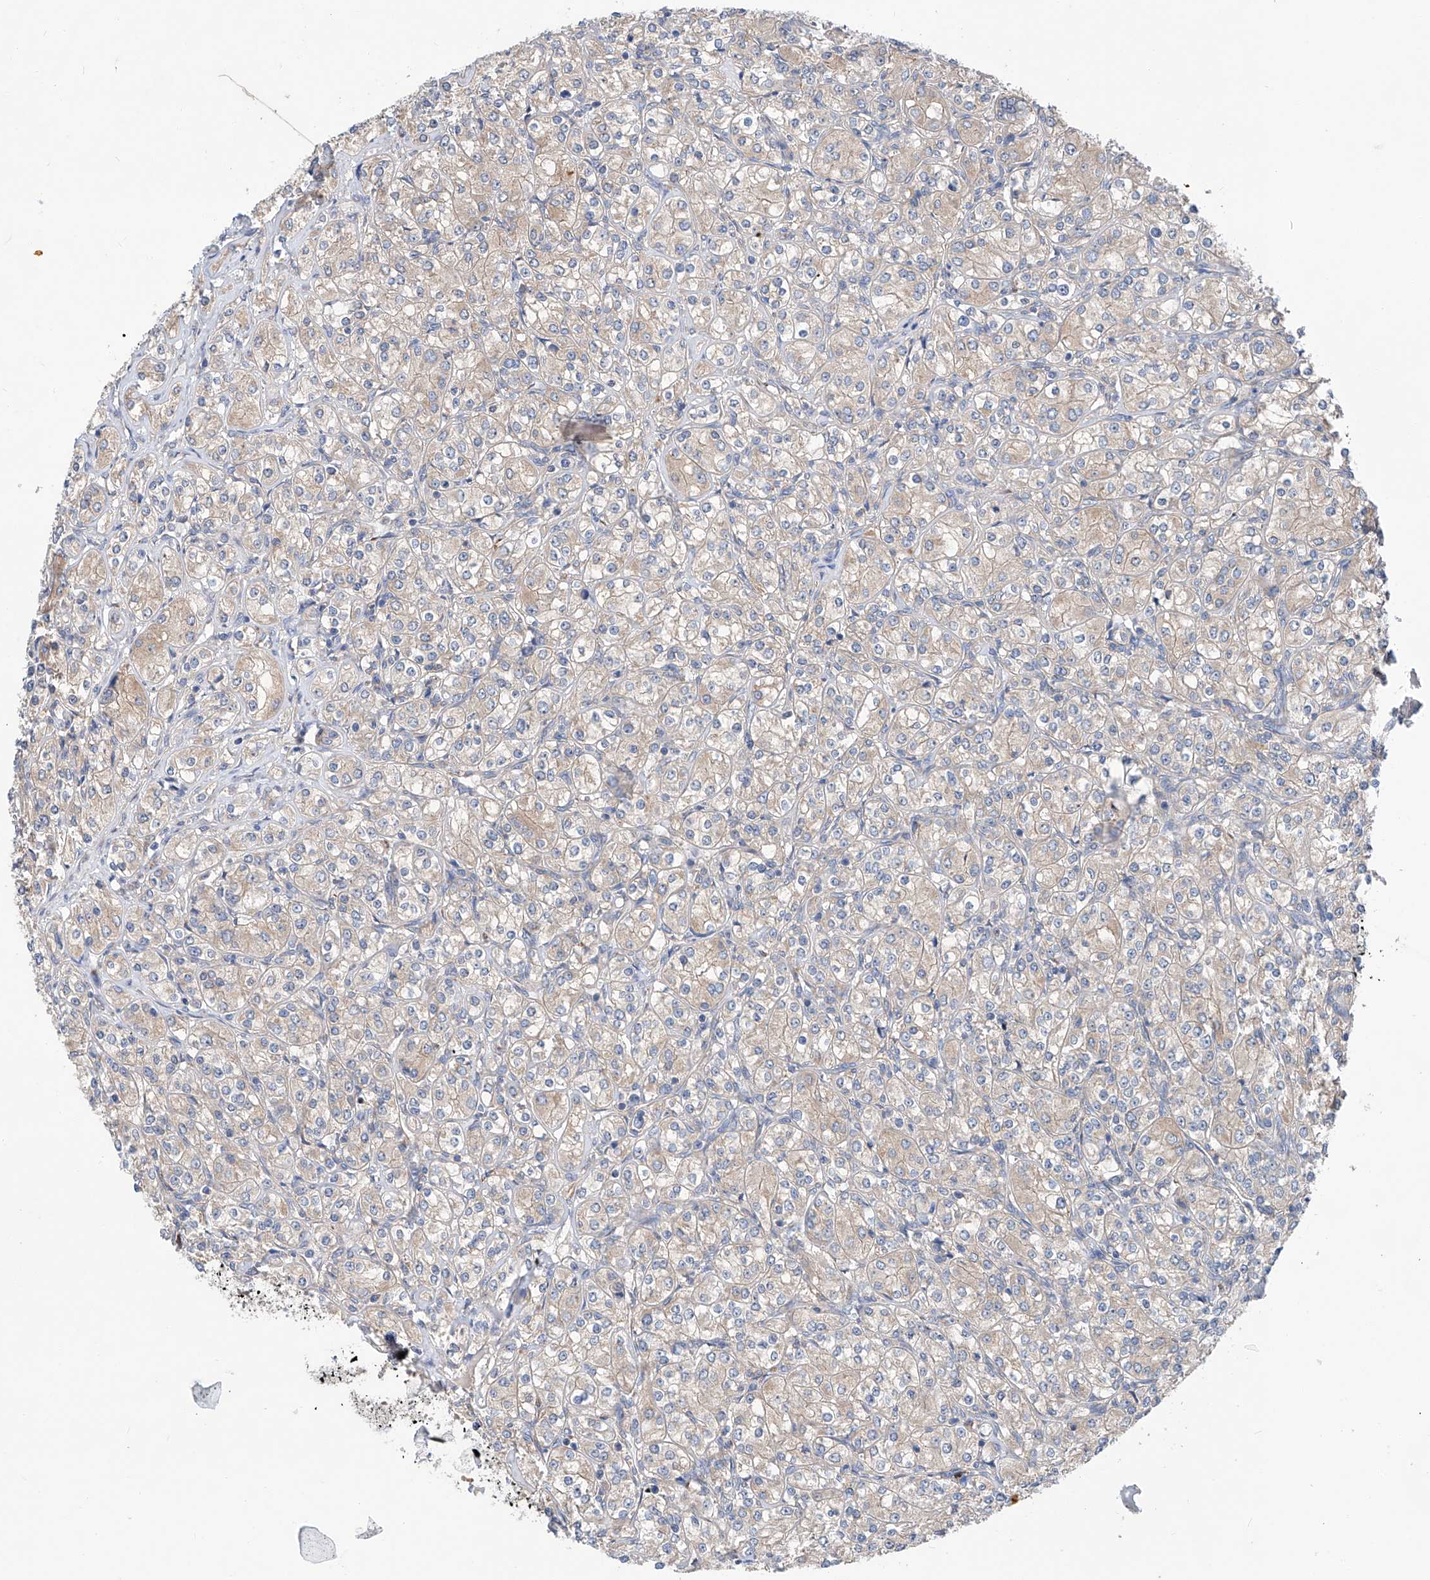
{"staining": {"intensity": "weak", "quantity": "<25%", "location": "cytoplasmic/membranous"}, "tissue": "renal cancer", "cell_type": "Tumor cells", "image_type": "cancer", "snomed": [{"axis": "morphology", "description": "Adenocarcinoma, NOS"}, {"axis": "topography", "description": "Kidney"}], "caption": "Adenocarcinoma (renal) stained for a protein using IHC demonstrates no positivity tumor cells.", "gene": "SLC22A7", "patient": {"sex": "male", "age": 77}}